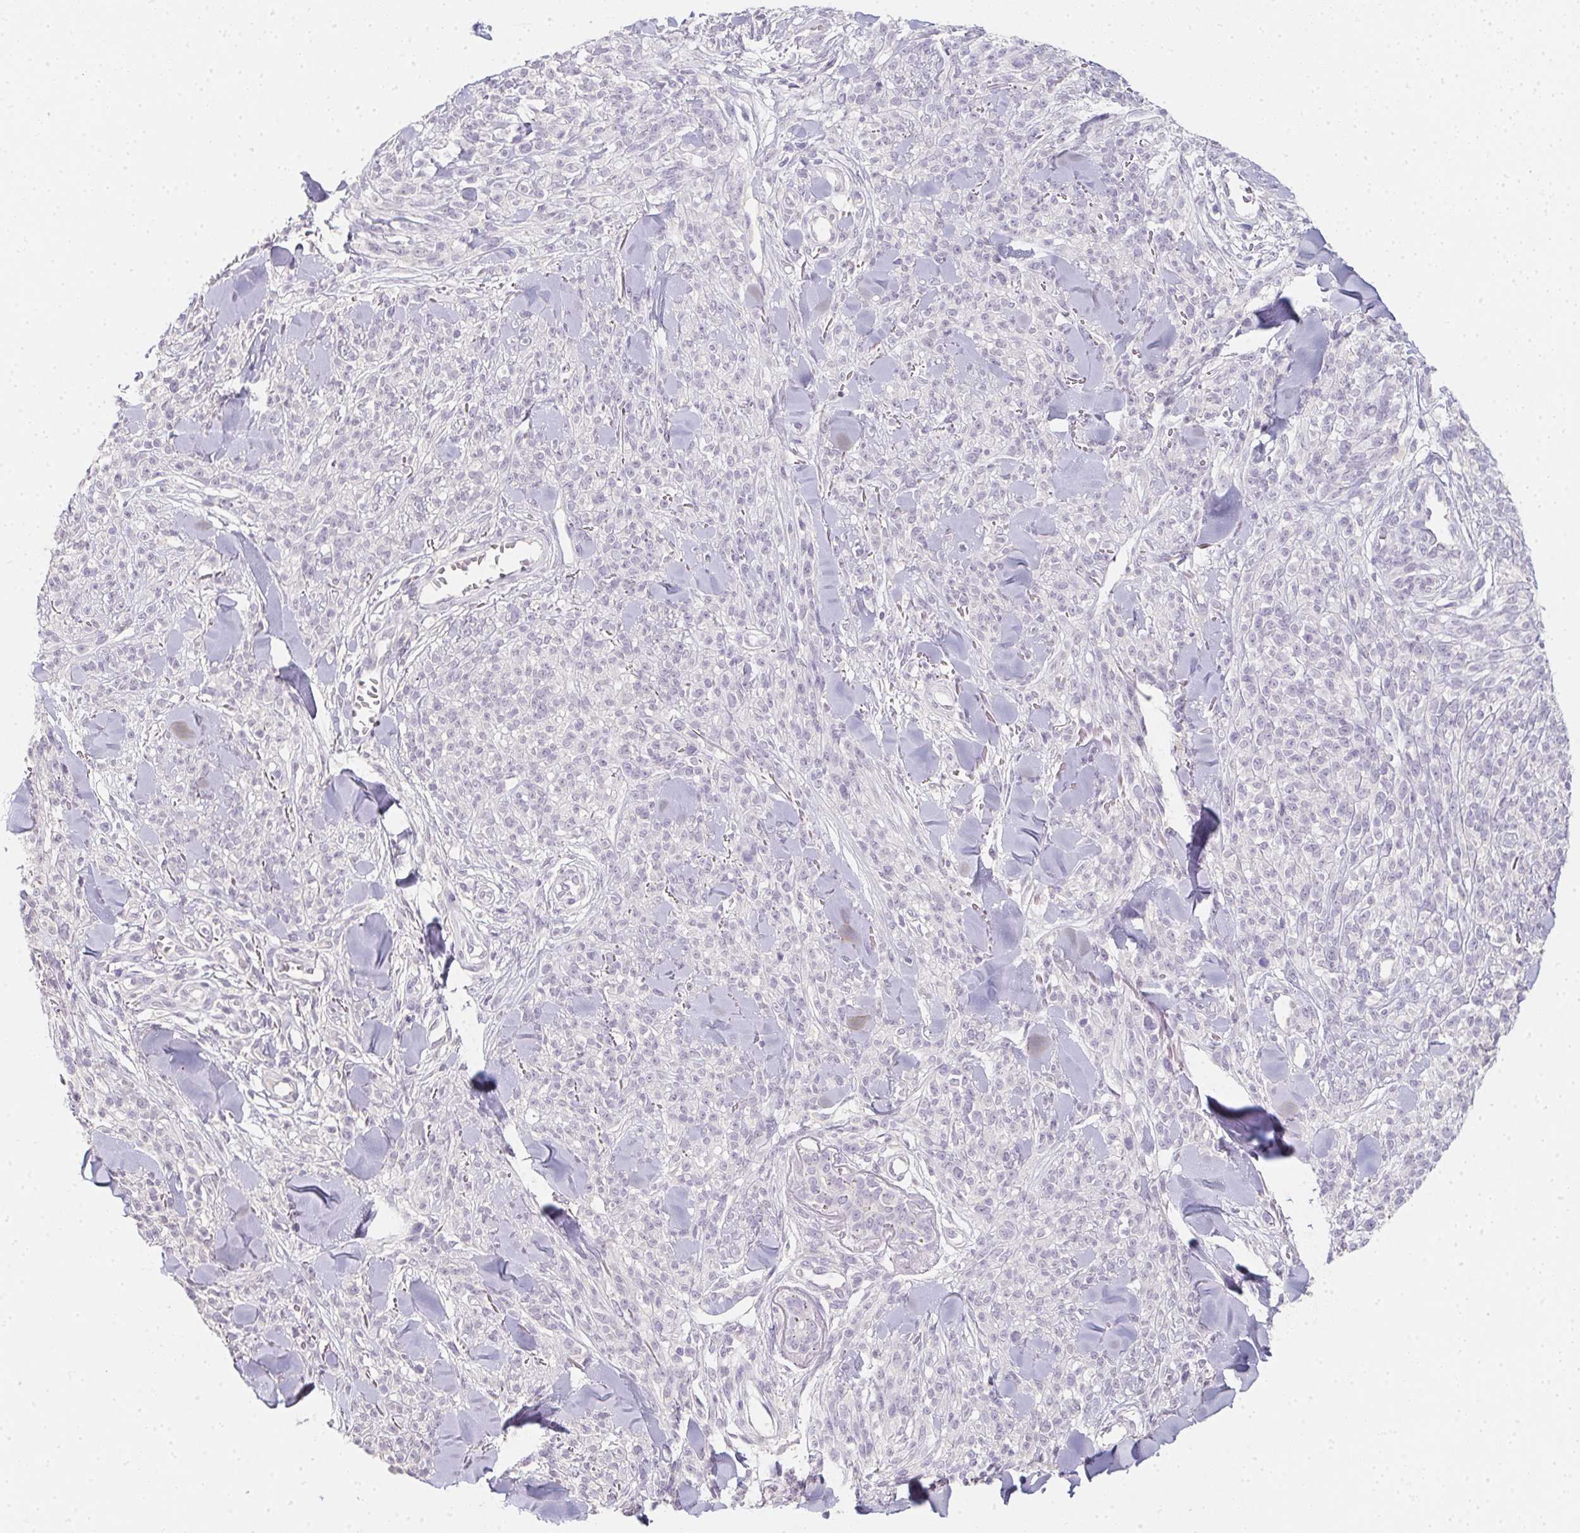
{"staining": {"intensity": "negative", "quantity": "none", "location": "none"}, "tissue": "melanoma", "cell_type": "Tumor cells", "image_type": "cancer", "snomed": [{"axis": "morphology", "description": "Malignant melanoma, NOS"}, {"axis": "topography", "description": "Skin"}, {"axis": "topography", "description": "Skin of trunk"}], "caption": "DAB immunohistochemical staining of malignant melanoma displays no significant staining in tumor cells. Nuclei are stained in blue.", "gene": "ZBBX", "patient": {"sex": "male", "age": 74}}